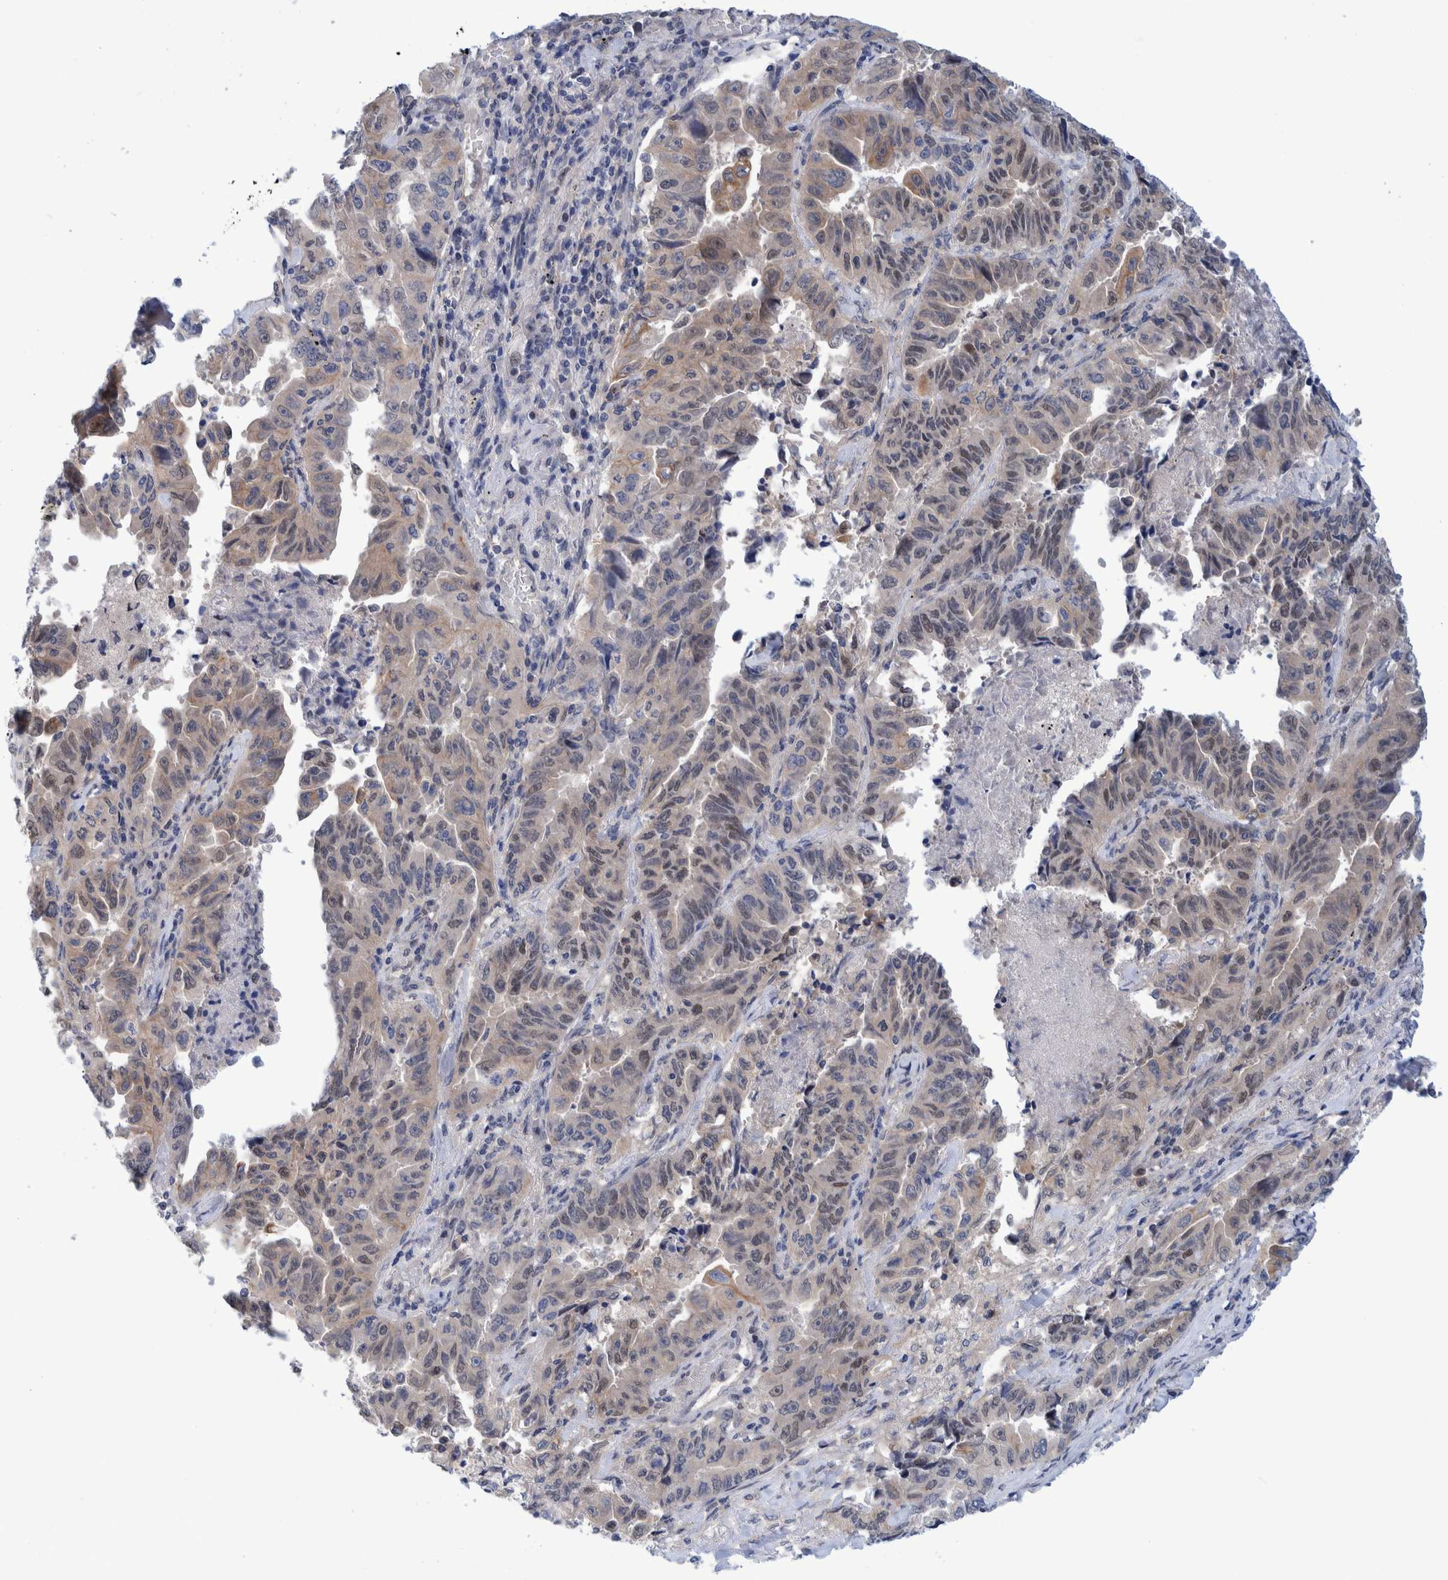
{"staining": {"intensity": "weak", "quantity": "25%-75%", "location": "nuclear"}, "tissue": "lung cancer", "cell_type": "Tumor cells", "image_type": "cancer", "snomed": [{"axis": "morphology", "description": "Adenocarcinoma, NOS"}, {"axis": "topography", "description": "Lung"}], "caption": "Immunohistochemistry image of adenocarcinoma (lung) stained for a protein (brown), which exhibits low levels of weak nuclear expression in approximately 25%-75% of tumor cells.", "gene": "PFAS", "patient": {"sex": "female", "age": 51}}